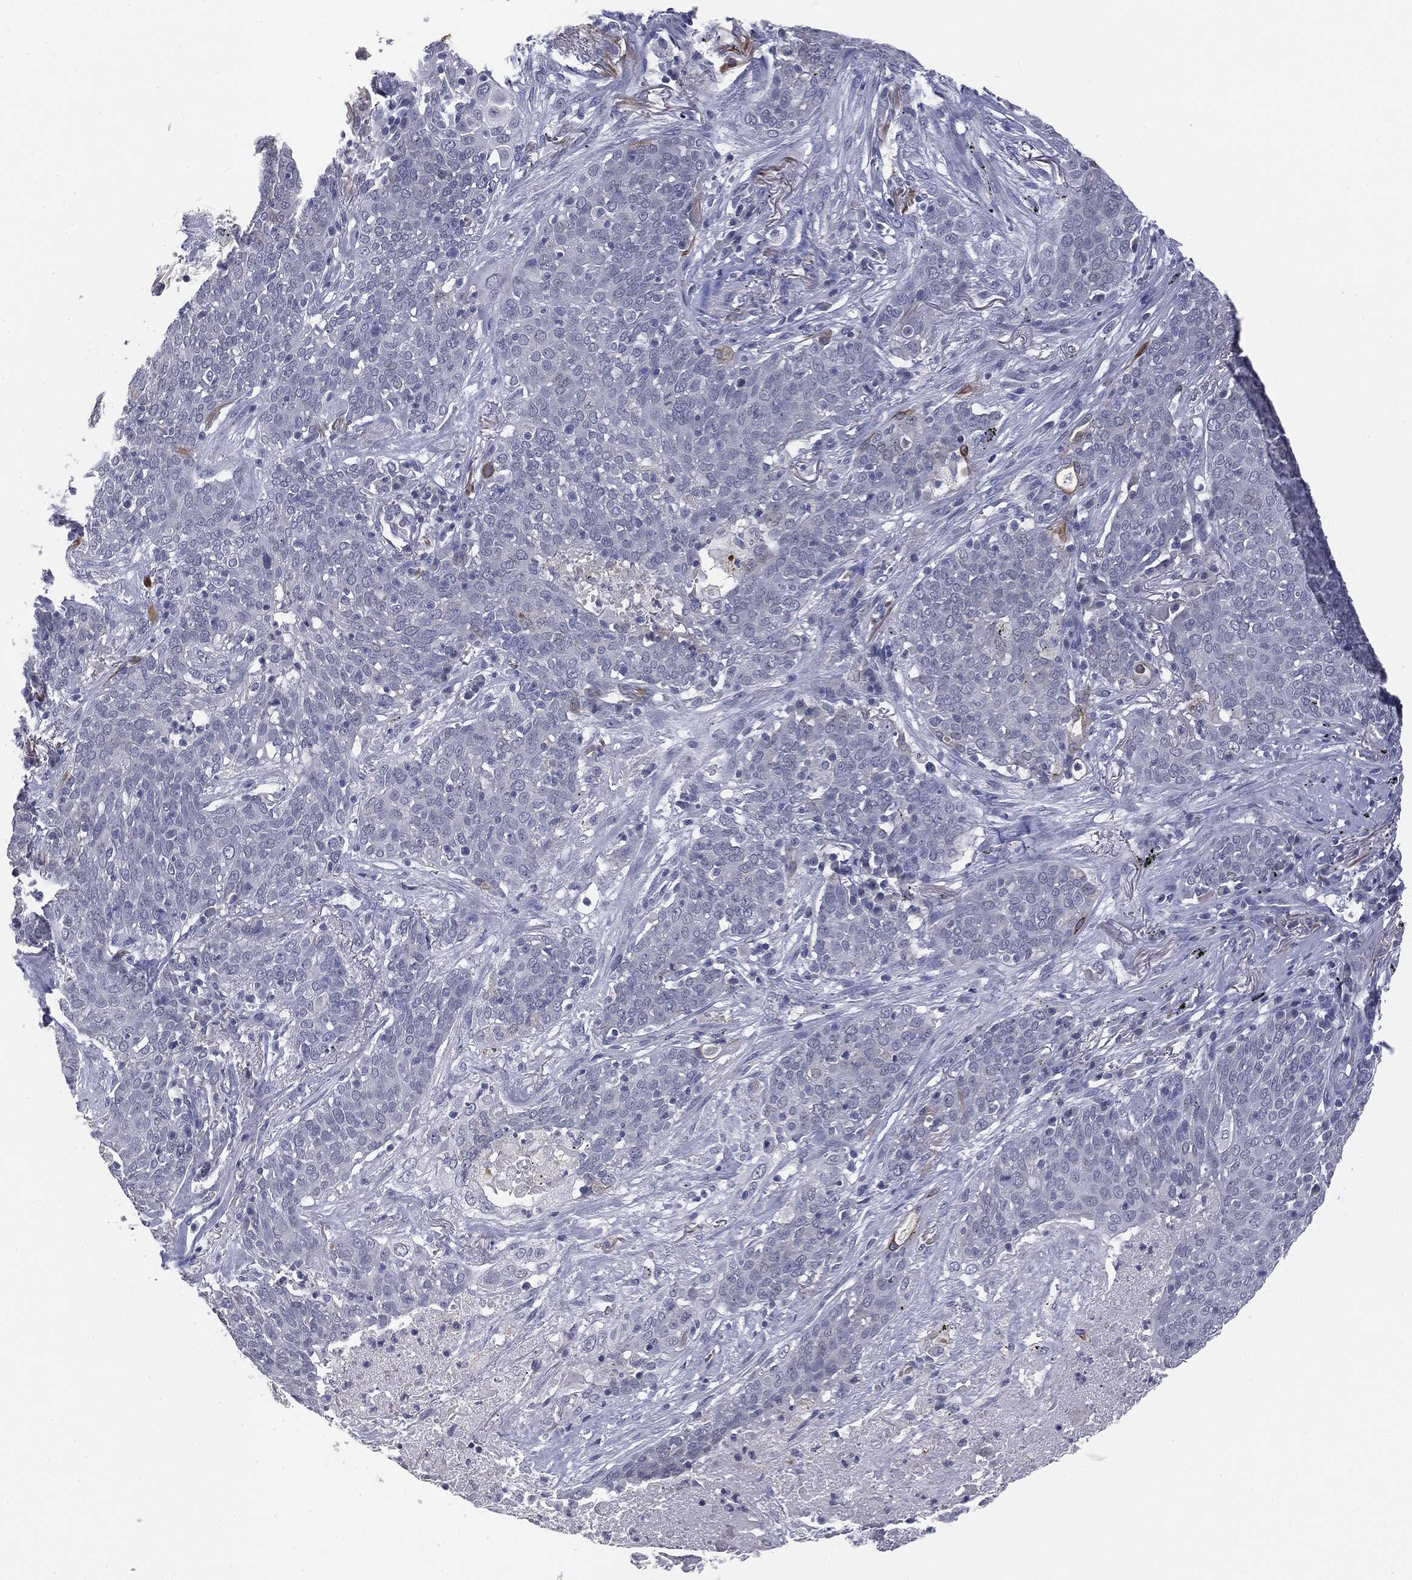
{"staining": {"intensity": "strong", "quantity": "<25%", "location": "cytoplasmic/membranous"}, "tissue": "lung cancer", "cell_type": "Tumor cells", "image_type": "cancer", "snomed": [{"axis": "morphology", "description": "Squamous cell carcinoma, NOS"}, {"axis": "topography", "description": "Lung"}], "caption": "This micrograph exhibits IHC staining of lung cancer, with medium strong cytoplasmic/membranous expression in about <25% of tumor cells.", "gene": "MUC1", "patient": {"sex": "male", "age": 82}}